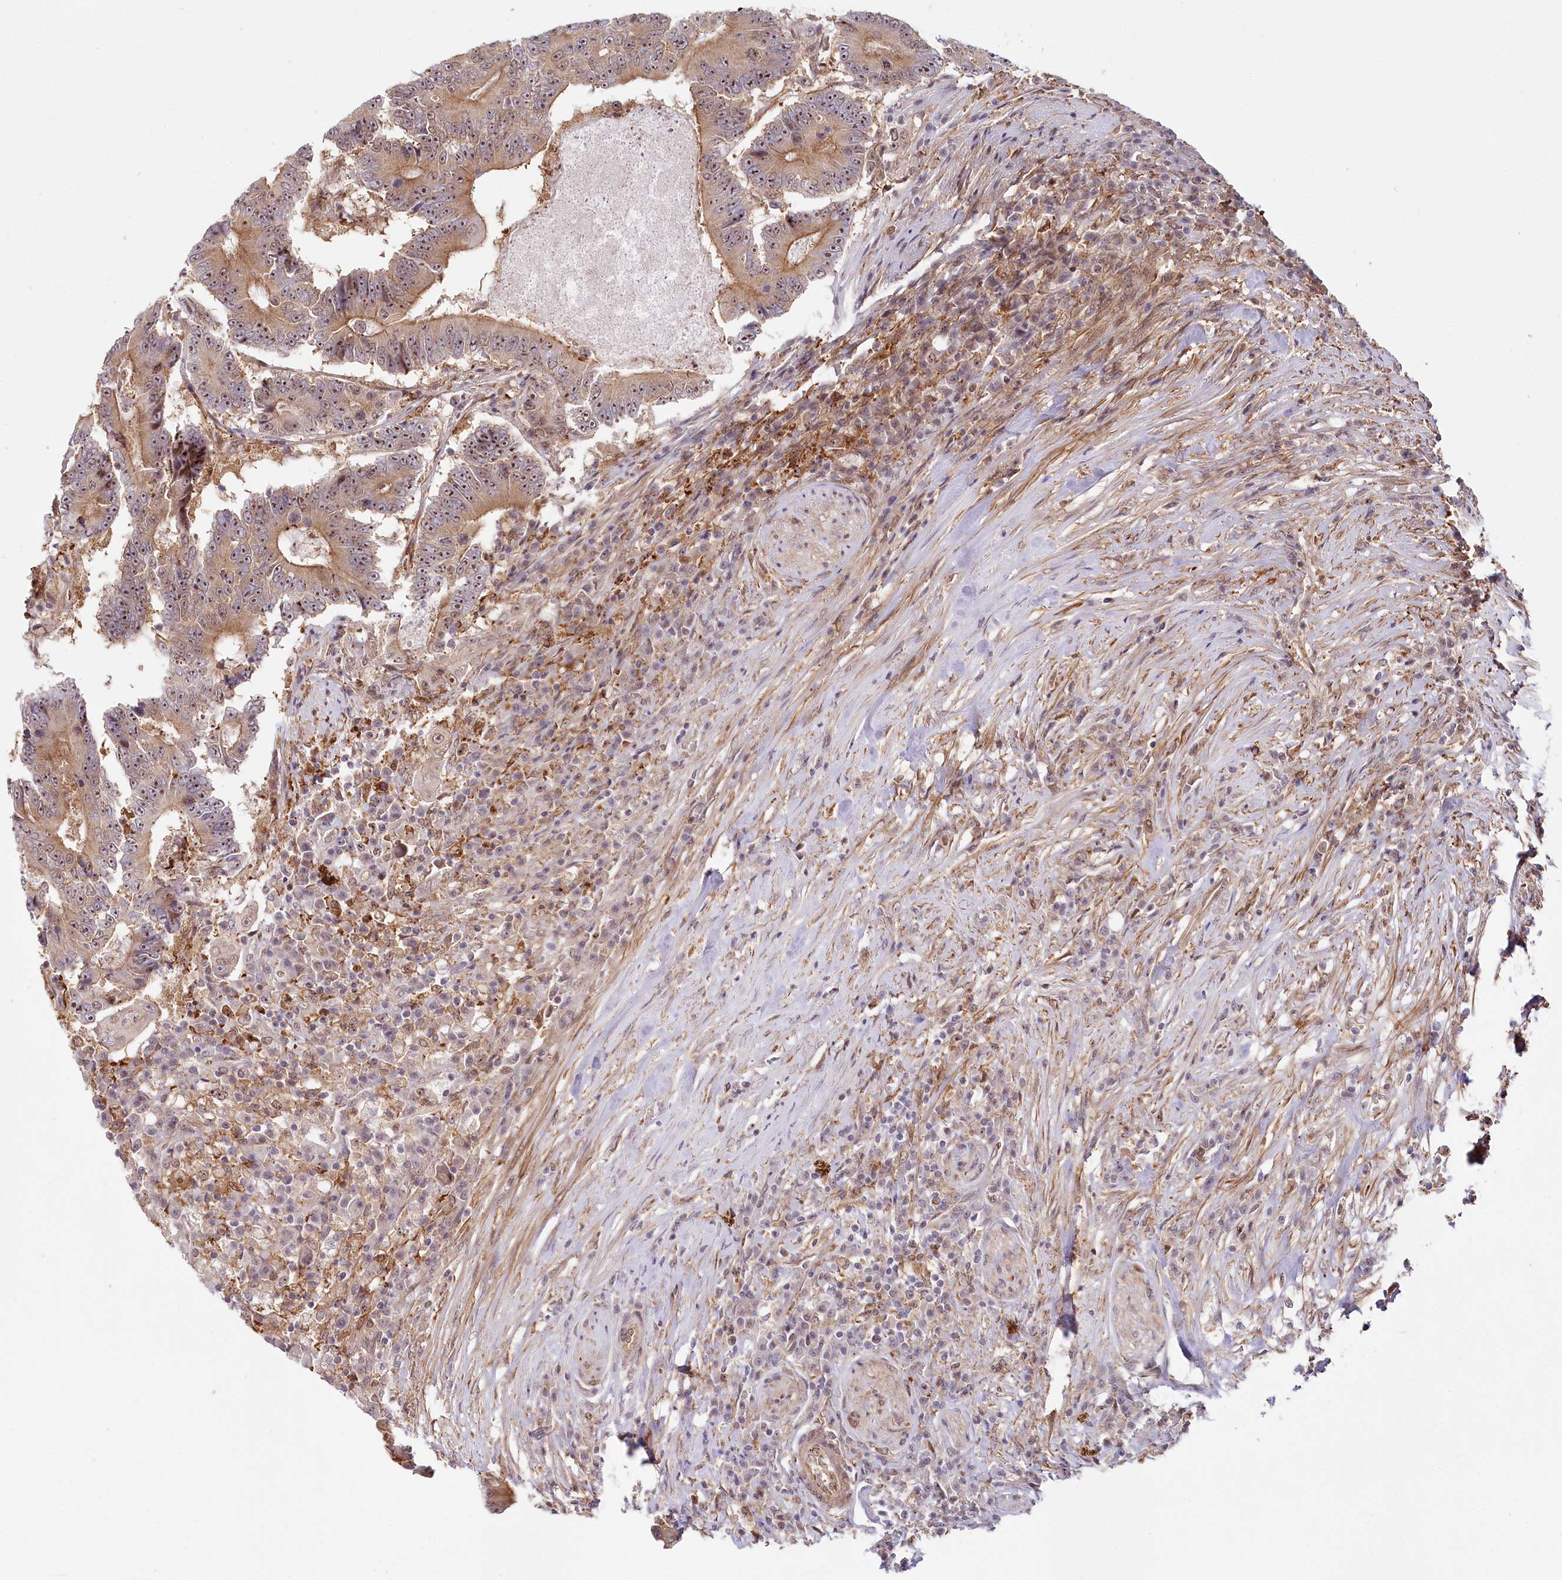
{"staining": {"intensity": "moderate", "quantity": ">75%", "location": "cytoplasmic/membranous"}, "tissue": "colorectal cancer", "cell_type": "Tumor cells", "image_type": "cancer", "snomed": [{"axis": "morphology", "description": "Adenocarcinoma, NOS"}, {"axis": "topography", "description": "Colon"}], "caption": "The image exhibits a brown stain indicating the presence of a protein in the cytoplasmic/membranous of tumor cells in colorectal adenocarcinoma.", "gene": "TUBGCP2", "patient": {"sex": "male", "age": 83}}